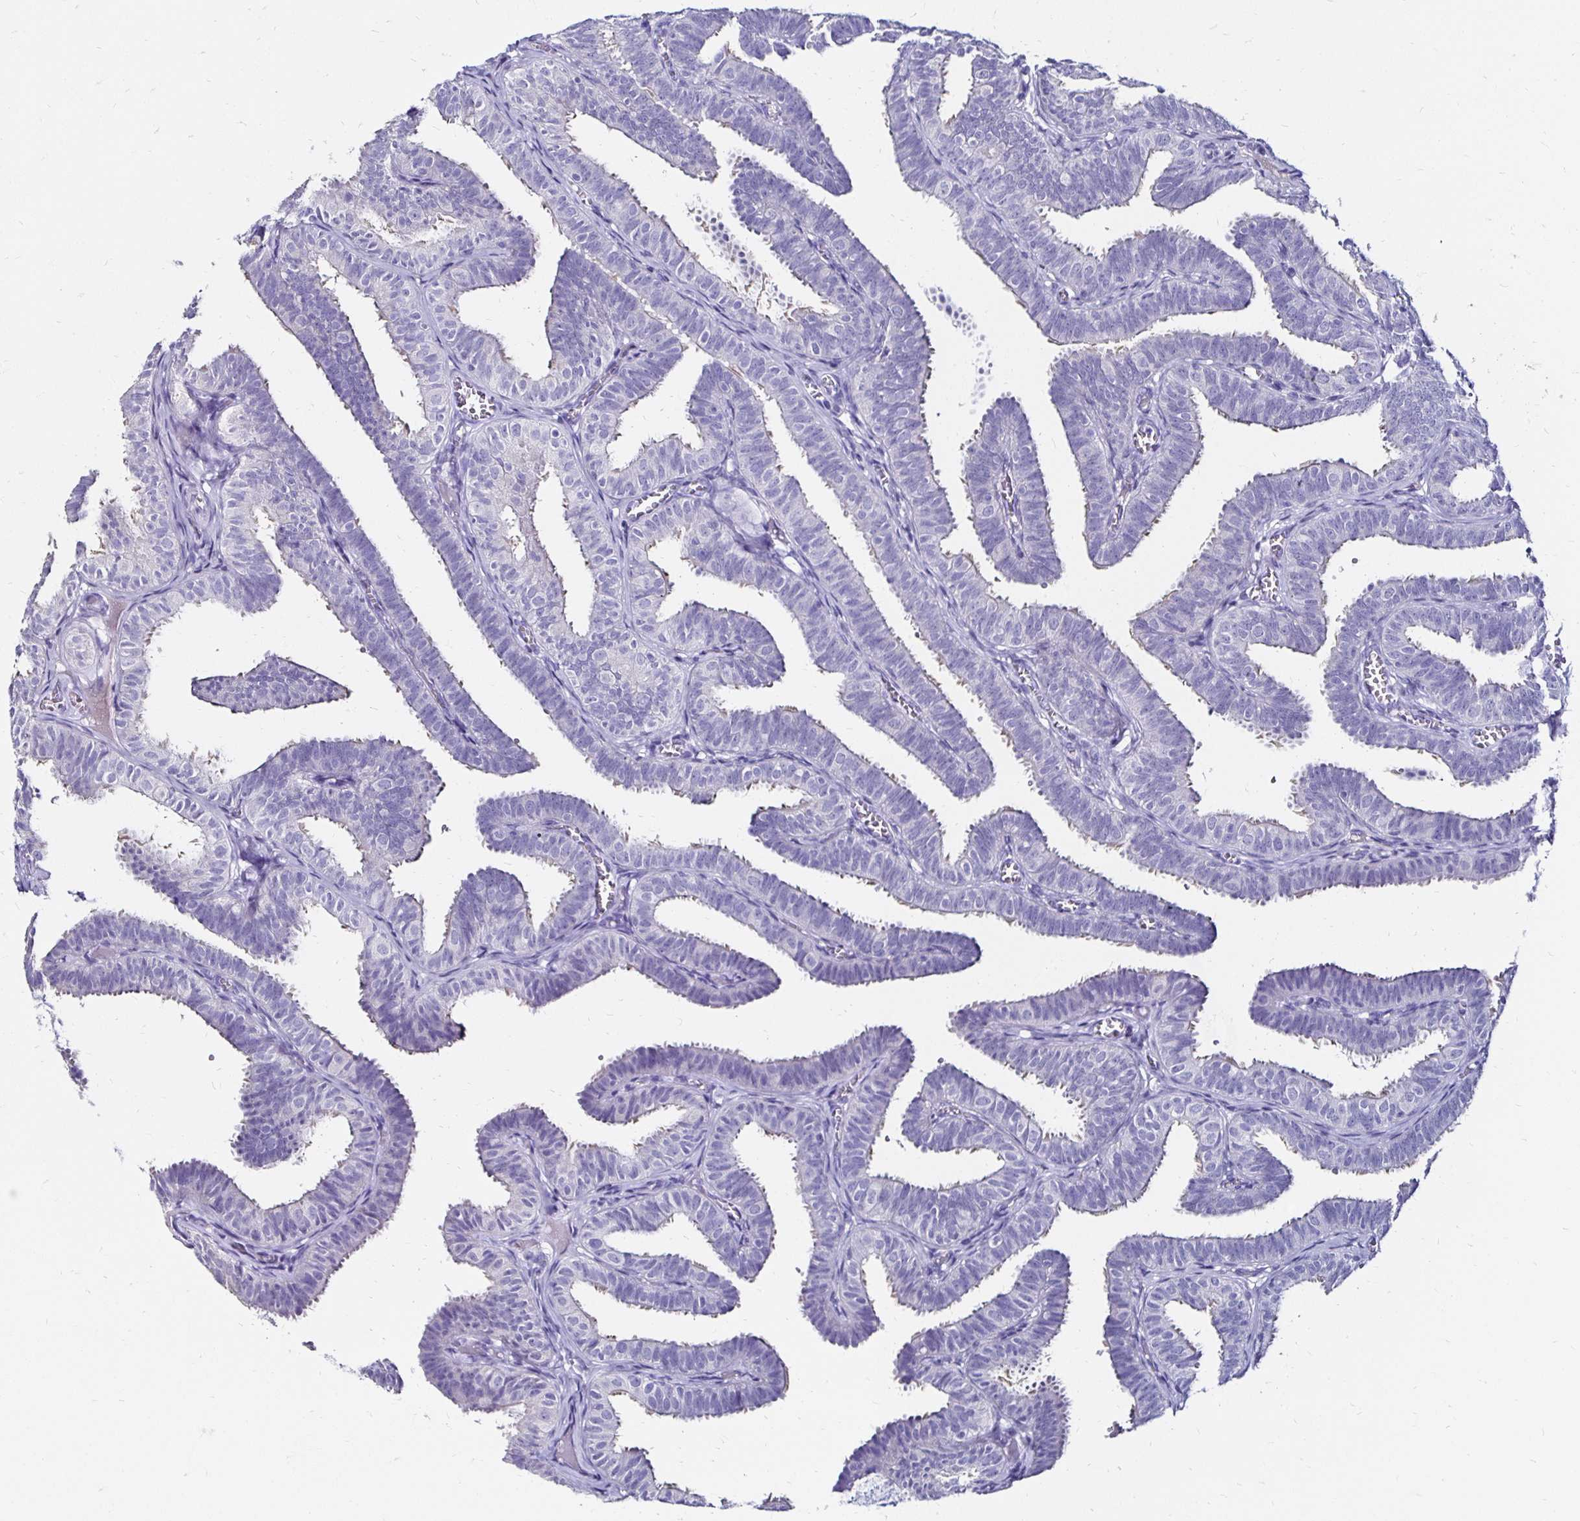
{"staining": {"intensity": "negative", "quantity": "none", "location": "none"}, "tissue": "fallopian tube", "cell_type": "Glandular cells", "image_type": "normal", "snomed": [{"axis": "morphology", "description": "Normal tissue, NOS"}, {"axis": "topography", "description": "Fallopian tube"}], "caption": "Immunohistochemical staining of benign human fallopian tube shows no significant staining in glandular cells. The staining was performed using DAB to visualize the protein expression in brown, while the nuclei were stained in blue with hematoxylin (Magnification: 20x).", "gene": "KCNT1", "patient": {"sex": "female", "age": 25}}